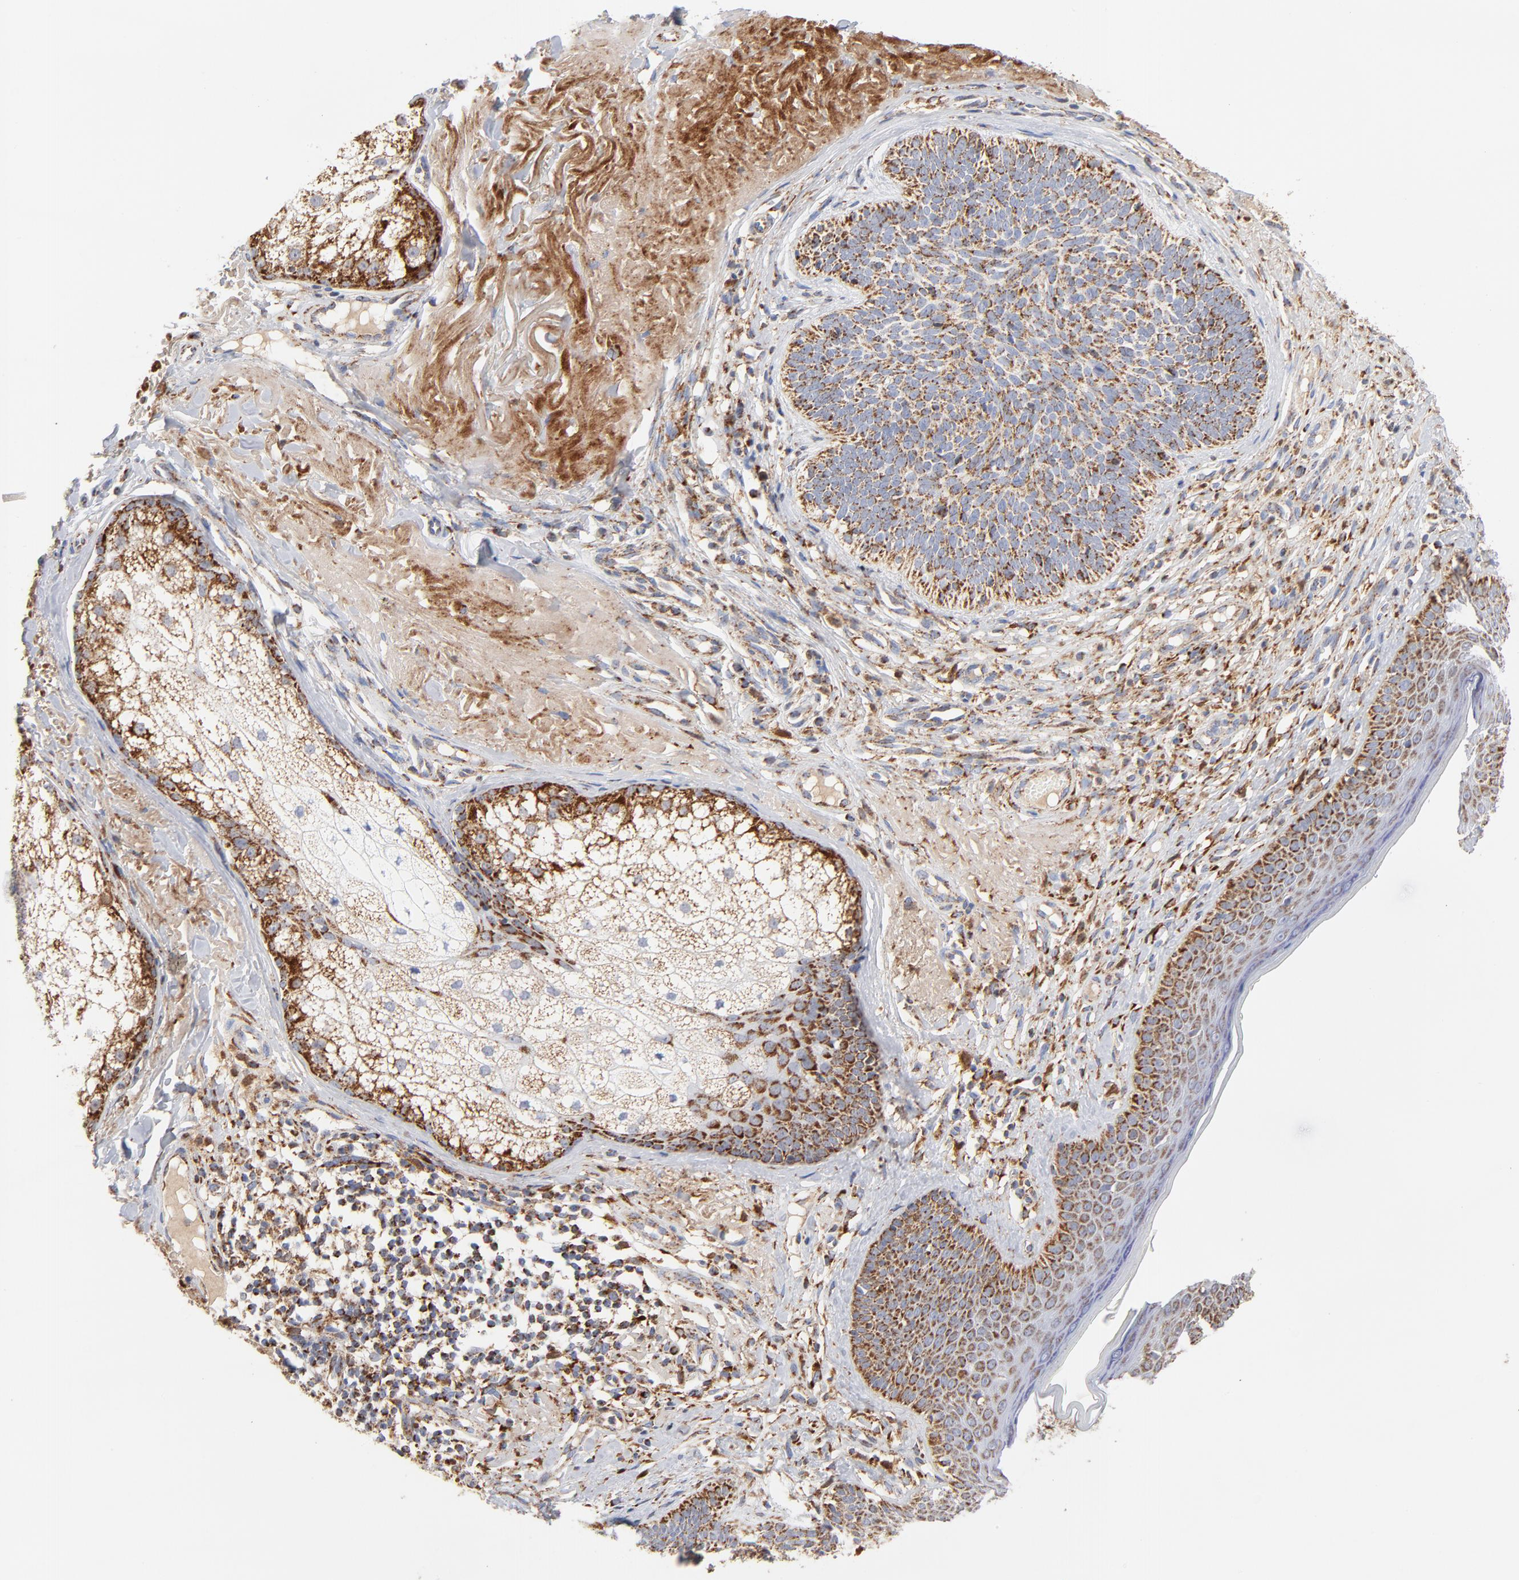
{"staining": {"intensity": "strong", "quantity": ">75%", "location": "cytoplasmic/membranous"}, "tissue": "skin cancer", "cell_type": "Tumor cells", "image_type": "cancer", "snomed": [{"axis": "morphology", "description": "Basal cell carcinoma"}, {"axis": "topography", "description": "Skin"}], "caption": "A brown stain highlights strong cytoplasmic/membranous expression of a protein in skin cancer tumor cells.", "gene": "DIABLO", "patient": {"sex": "male", "age": 74}}